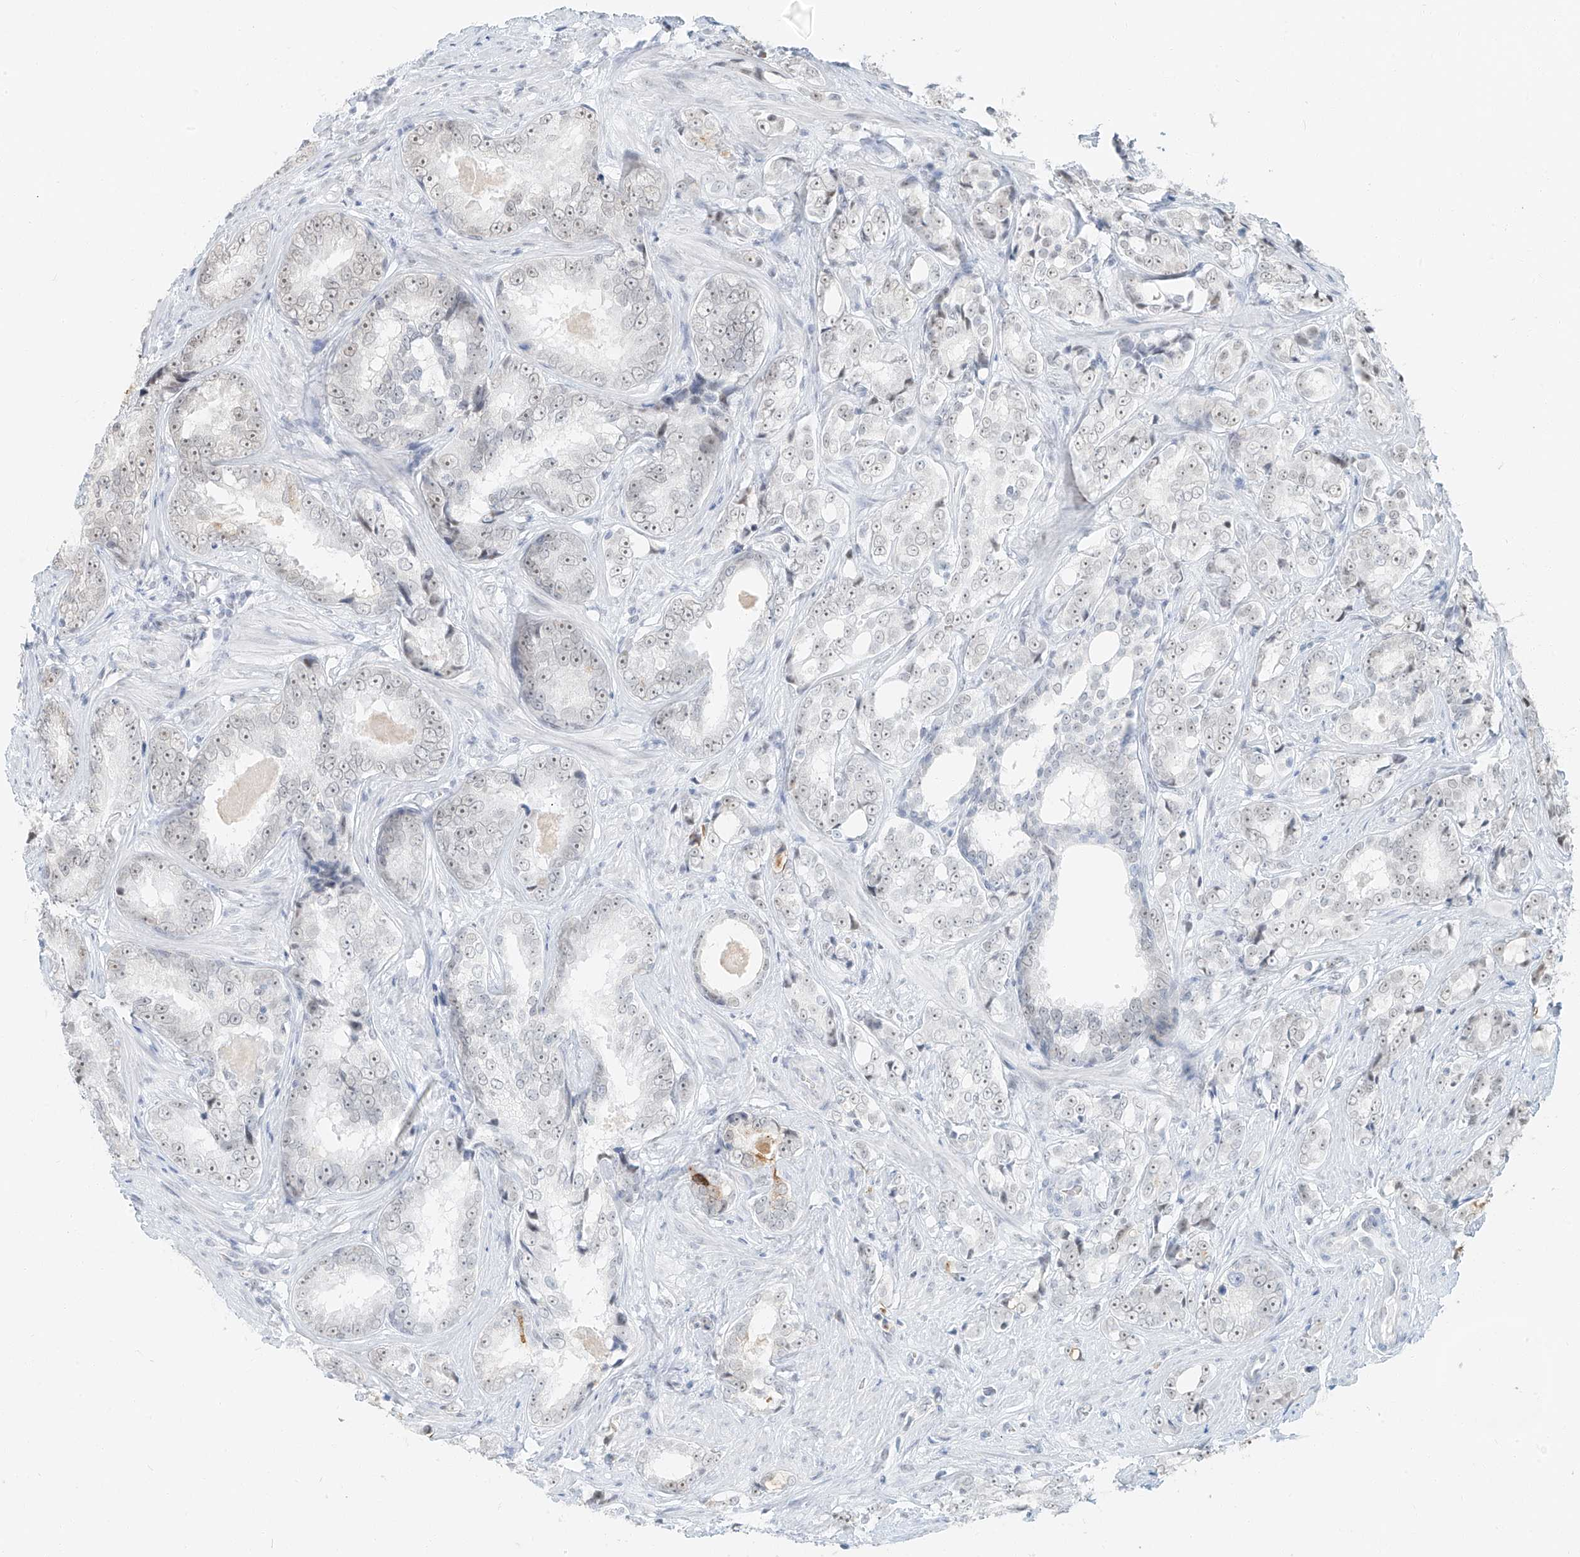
{"staining": {"intensity": "weak", "quantity": "25%-75%", "location": "nuclear"}, "tissue": "prostate cancer", "cell_type": "Tumor cells", "image_type": "cancer", "snomed": [{"axis": "morphology", "description": "Adenocarcinoma, High grade"}, {"axis": "topography", "description": "Prostate"}], "caption": "Weak nuclear protein expression is appreciated in about 25%-75% of tumor cells in prostate adenocarcinoma (high-grade).", "gene": "PGC", "patient": {"sex": "male", "age": 66}}